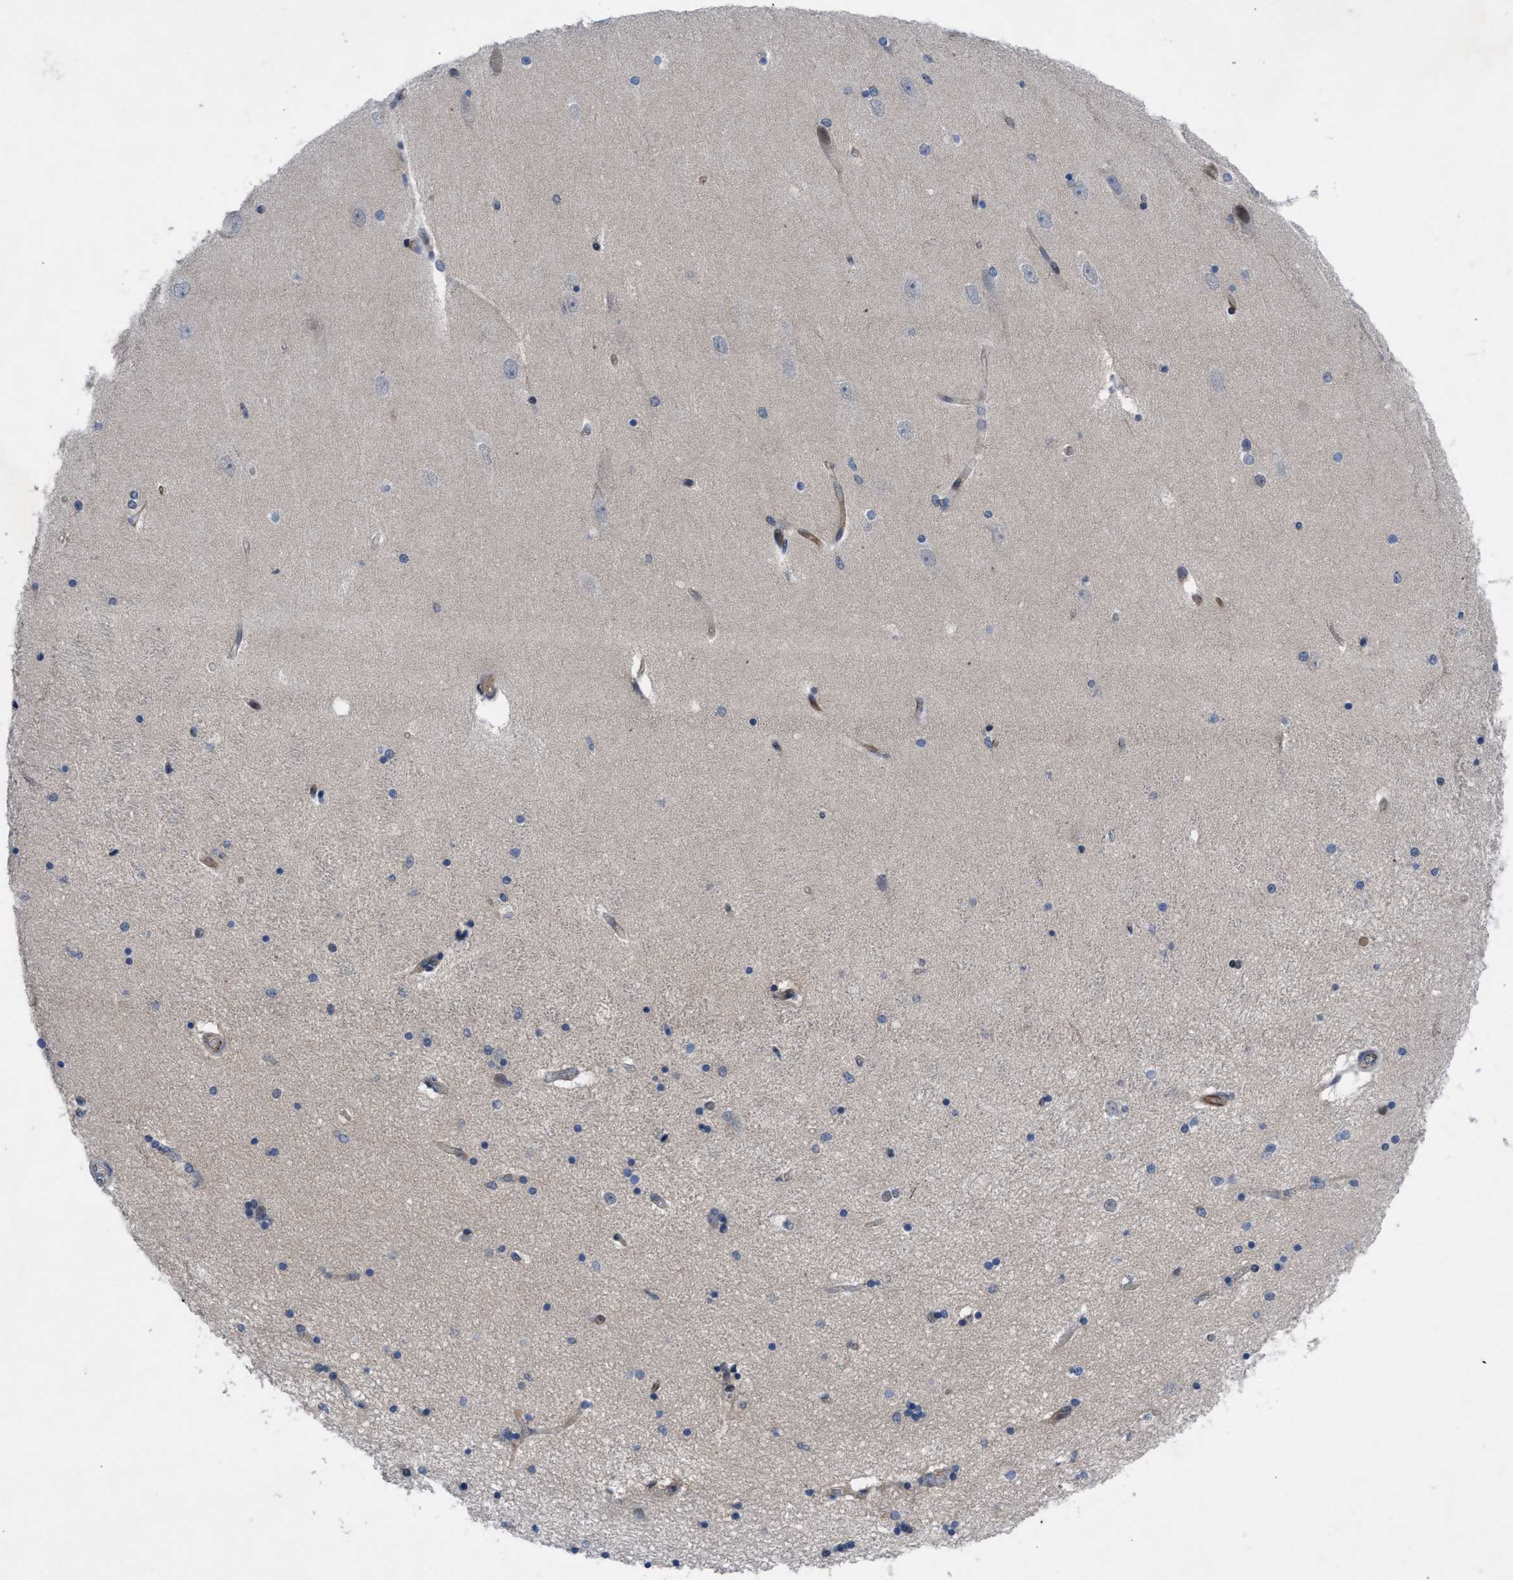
{"staining": {"intensity": "negative", "quantity": "none", "location": "none"}, "tissue": "hippocampus", "cell_type": "Glial cells", "image_type": "normal", "snomed": [{"axis": "morphology", "description": "Normal tissue, NOS"}, {"axis": "topography", "description": "Hippocampus"}], "caption": "Immunohistochemistry micrograph of normal hippocampus: hippocampus stained with DAB (3,3'-diaminobenzidine) exhibits no significant protein expression in glial cells. (DAB (3,3'-diaminobenzidine) IHC with hematoxylin counter stain).", "gene": "IL17RE", "patient": {"sex": "female", "age": 54}}